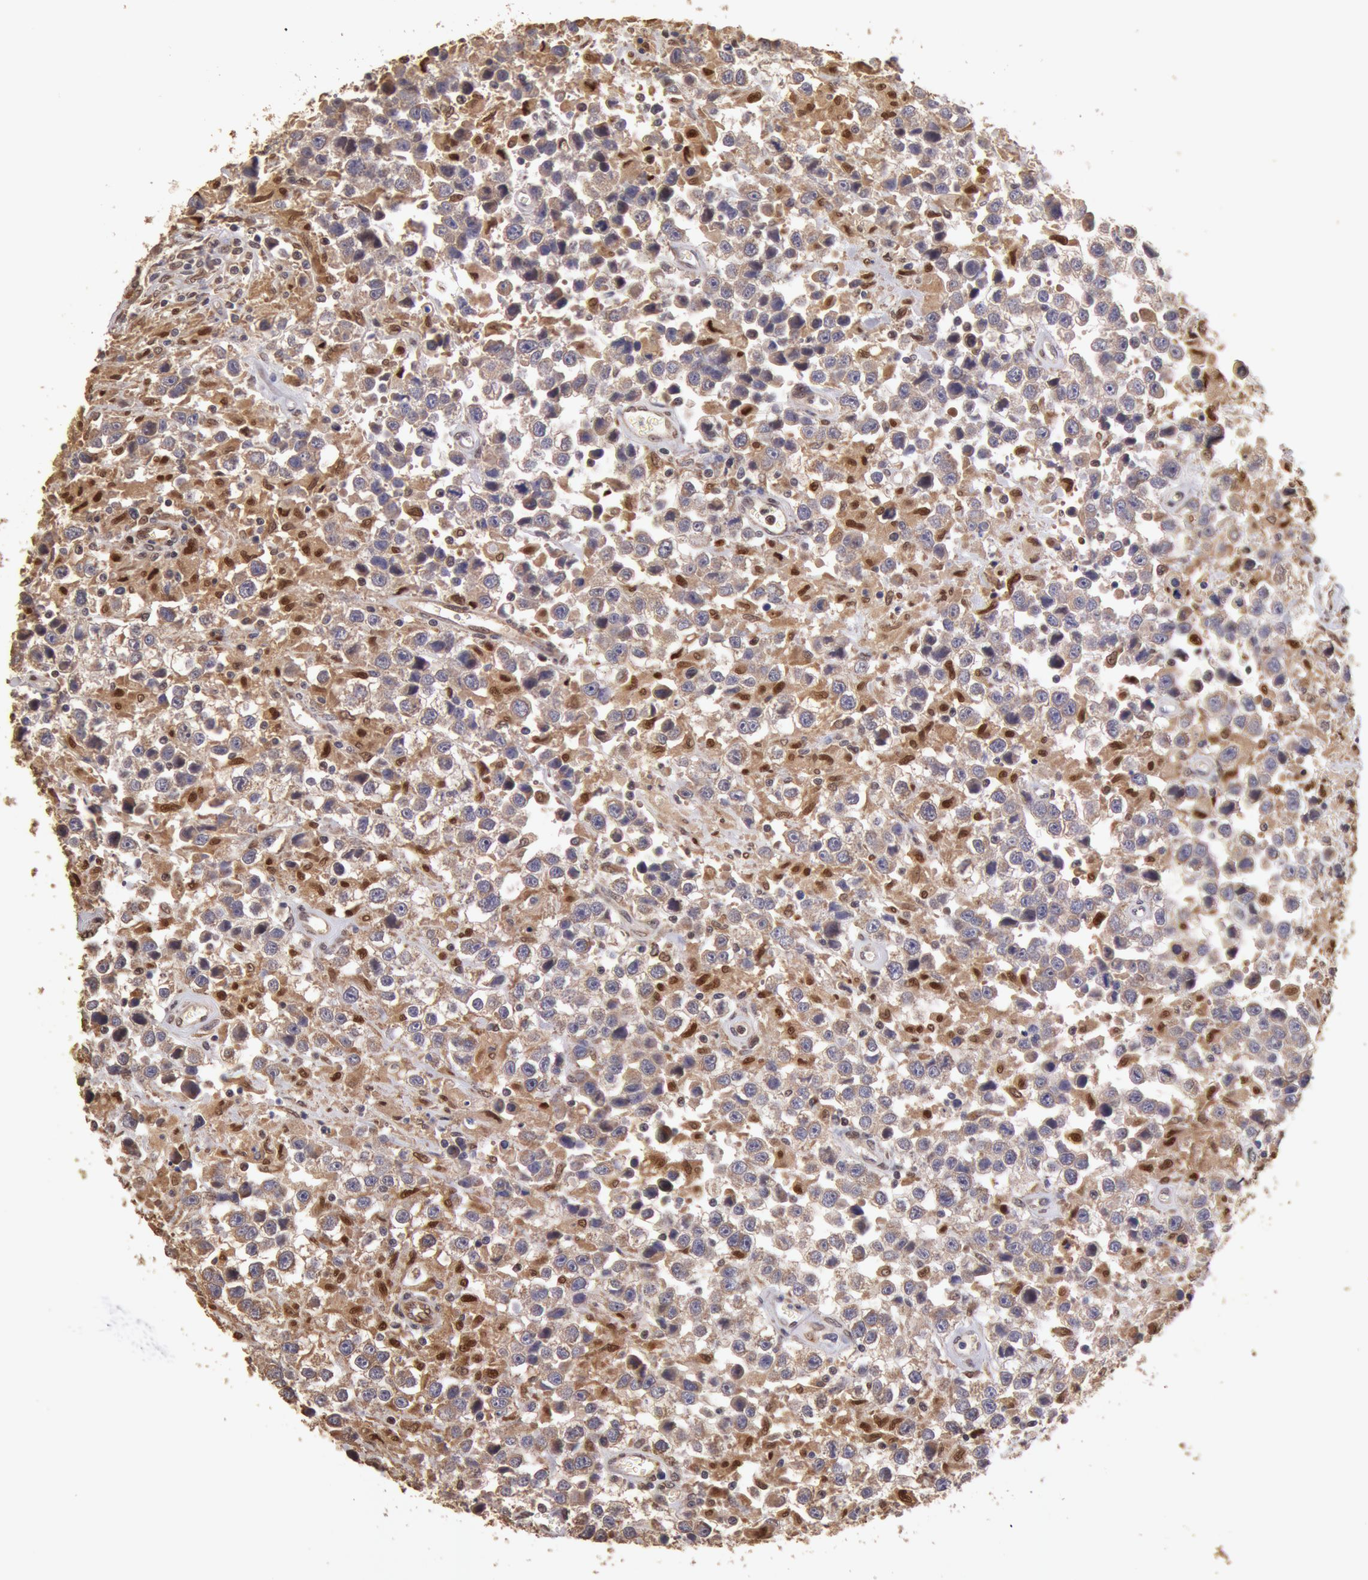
{"staining": {"intensity": "strong", "quantity": ">75%", "location": "cytoplasmic/membranous,nuclear"}, "tissue": "testis cancer", "cell_type": "Tumor cells", "image_type": "cancer", "snomed": [{"axis": "morphology", "description": "Seminoma, NOS"}, {"axis": "topography", "description": "Testis"}], "caption": "Seminoma (testis) stained with a brown dye shows strong cytoplasmic/membranous and nuclear positive staining in about >75% of tumor cells.", "gene": "COMT", "patient": {"sex": "male", "age": 43}}